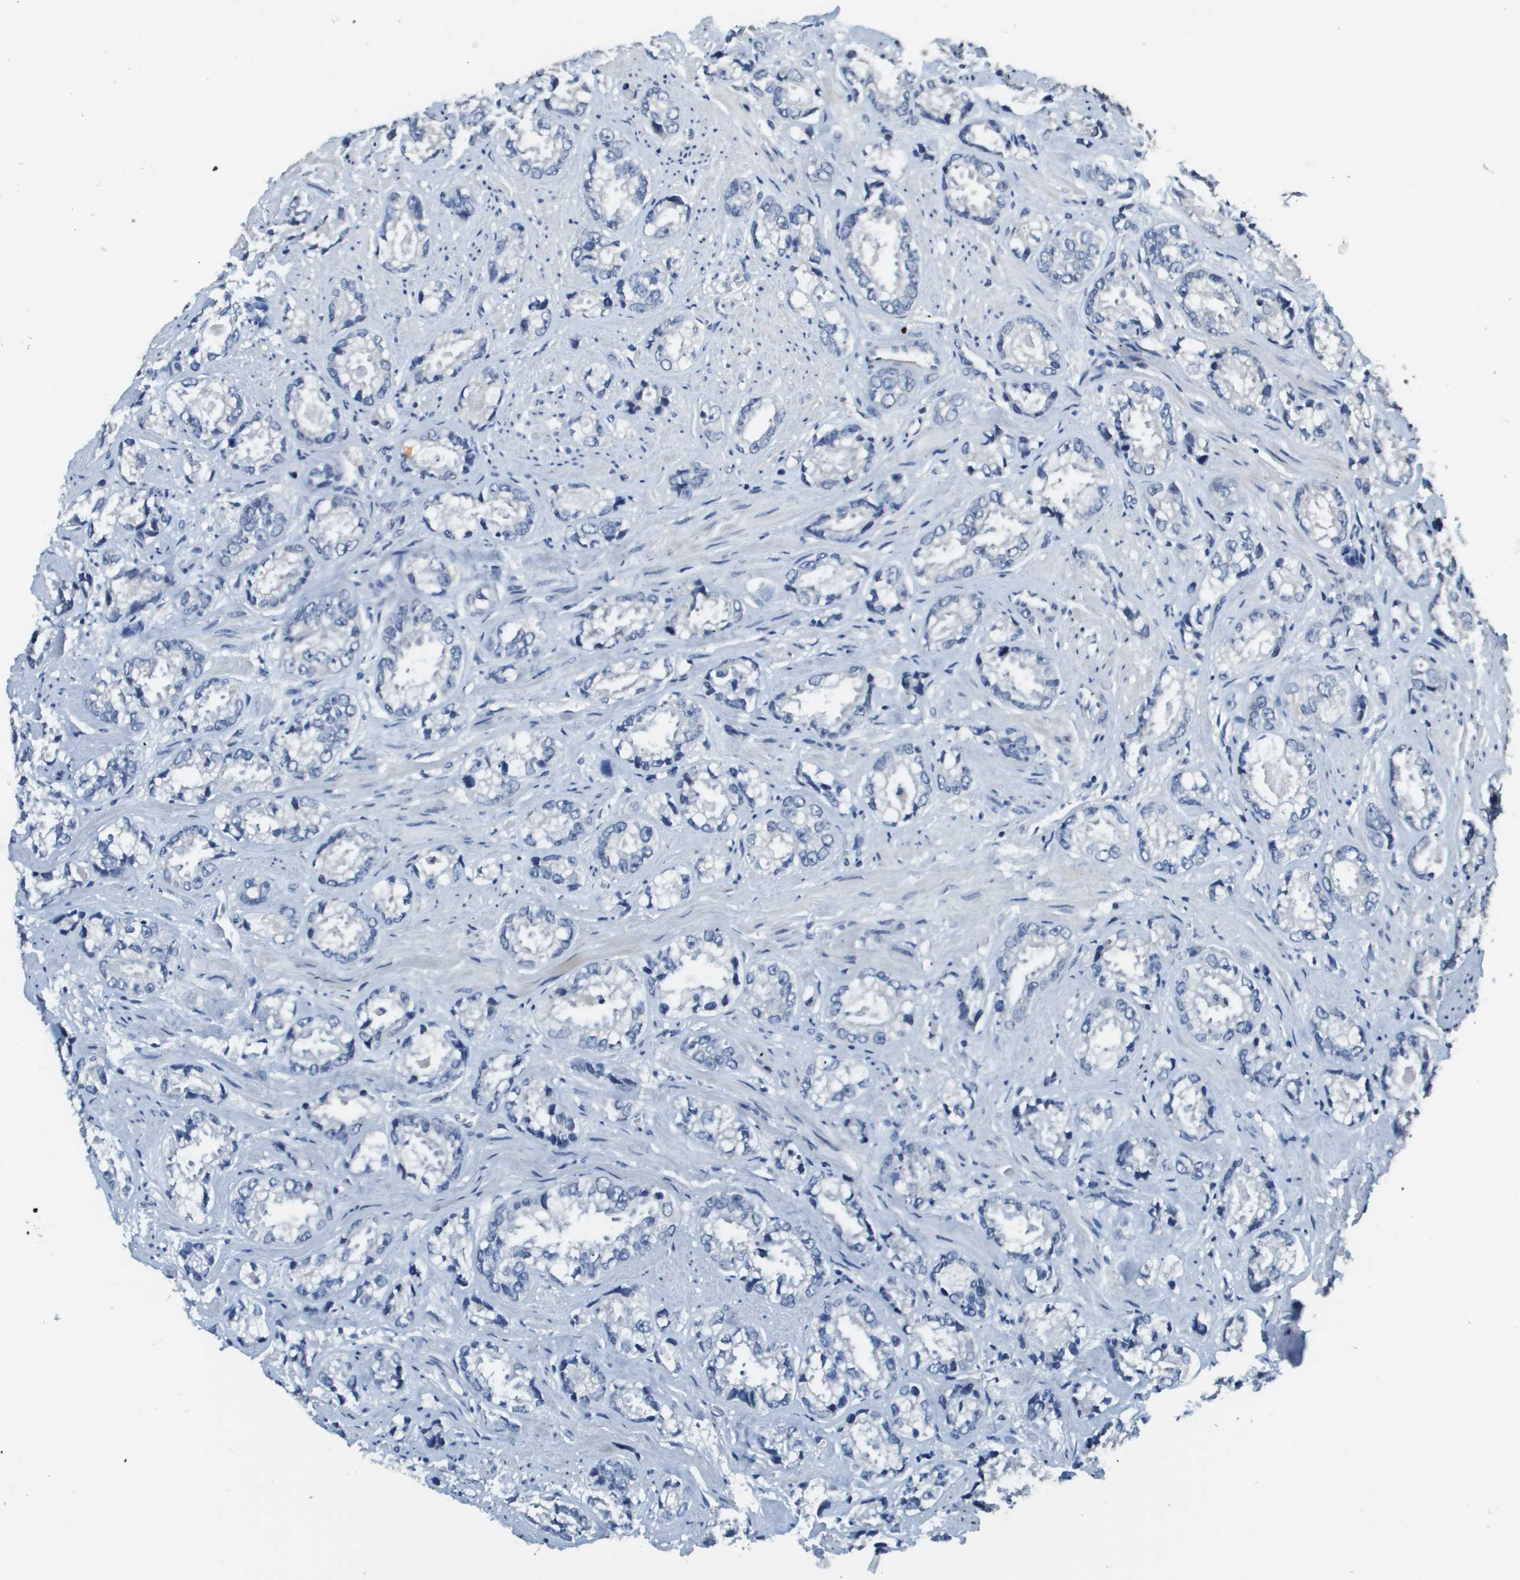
{"staining": {"intensity": "negative", "quantity": "none", "location": "none"}, "tissue": "prostate cancer", "cell_type": "Tumor cells", "image_type": "cancer", "snomed": [{"axis": "morphology", "description": "Adenocarcinoma, High grade"}, {"axis": "topography", "description": "Prostate"}], "caption": "Immunohistochemical staining of human adenocarcinoma (high-grade) (prostate) exhibits no significant positivity in tumor cells. (Brightfield microscopy of DAB immunohistochemistry at high magnification).", "gene": "MT3", "patient": {"sex": "male", "age": 61}}